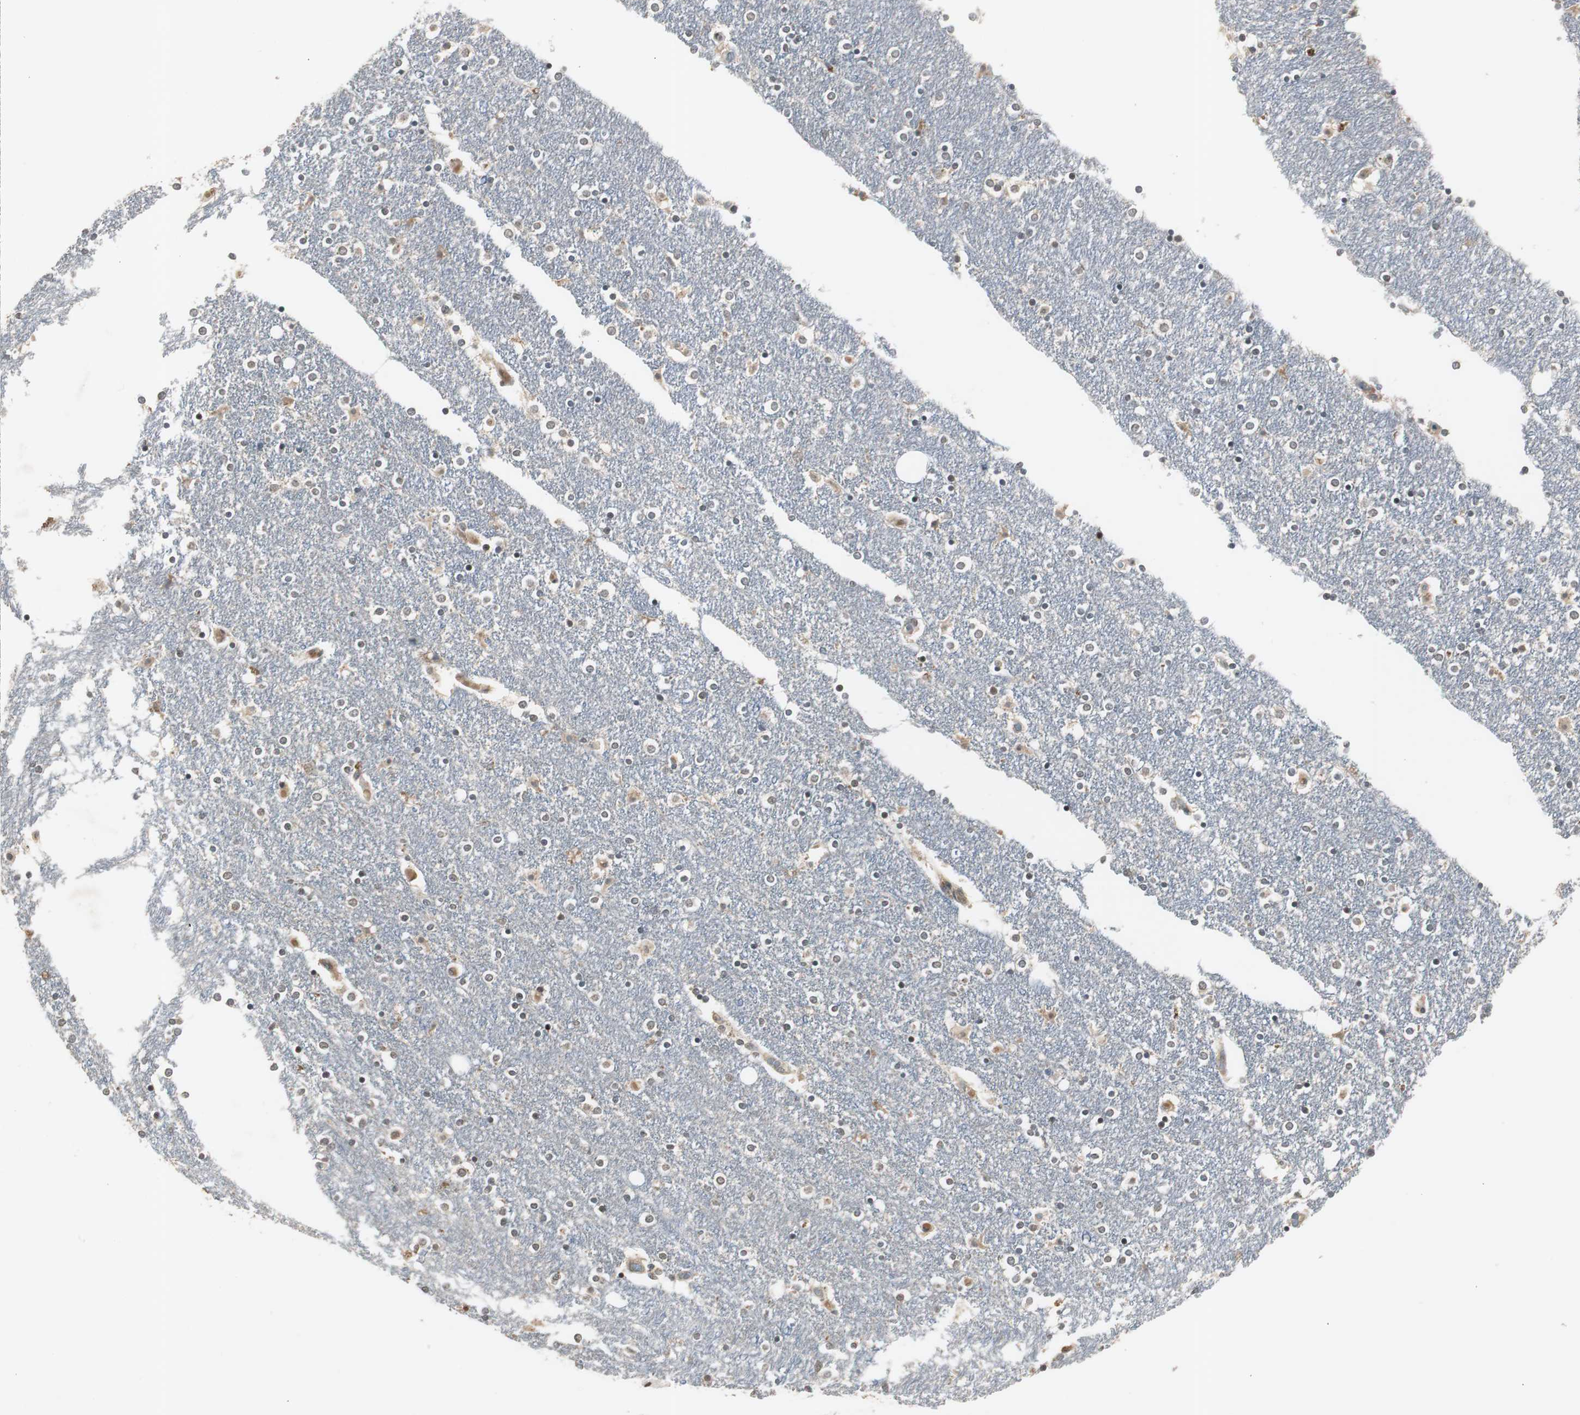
{"staining": {"intensity": "weak", "quantity": "25%-75%", "location": "cytoplasmic/membranous,nuclear"}, "tissue": "caudate", "cell_type": "Glial cells", "image_type": "normal", "snomed": [{"axis": "morphology", "description": "Normal tissue, NOS"}, {"axis": "topography", "description": "Lateral ventricle wall"}], "caption": "High-magnification brightfield microscopy of benign caudate stained with DAB (3,3'-diaminobenzidine) (brown) and counterstained with hematoxylin (blue). glial cells exhibit weak cytoplasmic/membranous,nuclear positivity is appreciated in approximately25%-75% of cells. Using DAB (3,3'-diaminobenzidine) (brown) and hematoxylin (blue) stains, captured at high magnification using brightfield microscopy.", "gene": "BOLA1", "patient": {"sex": "female", "age": 54}}